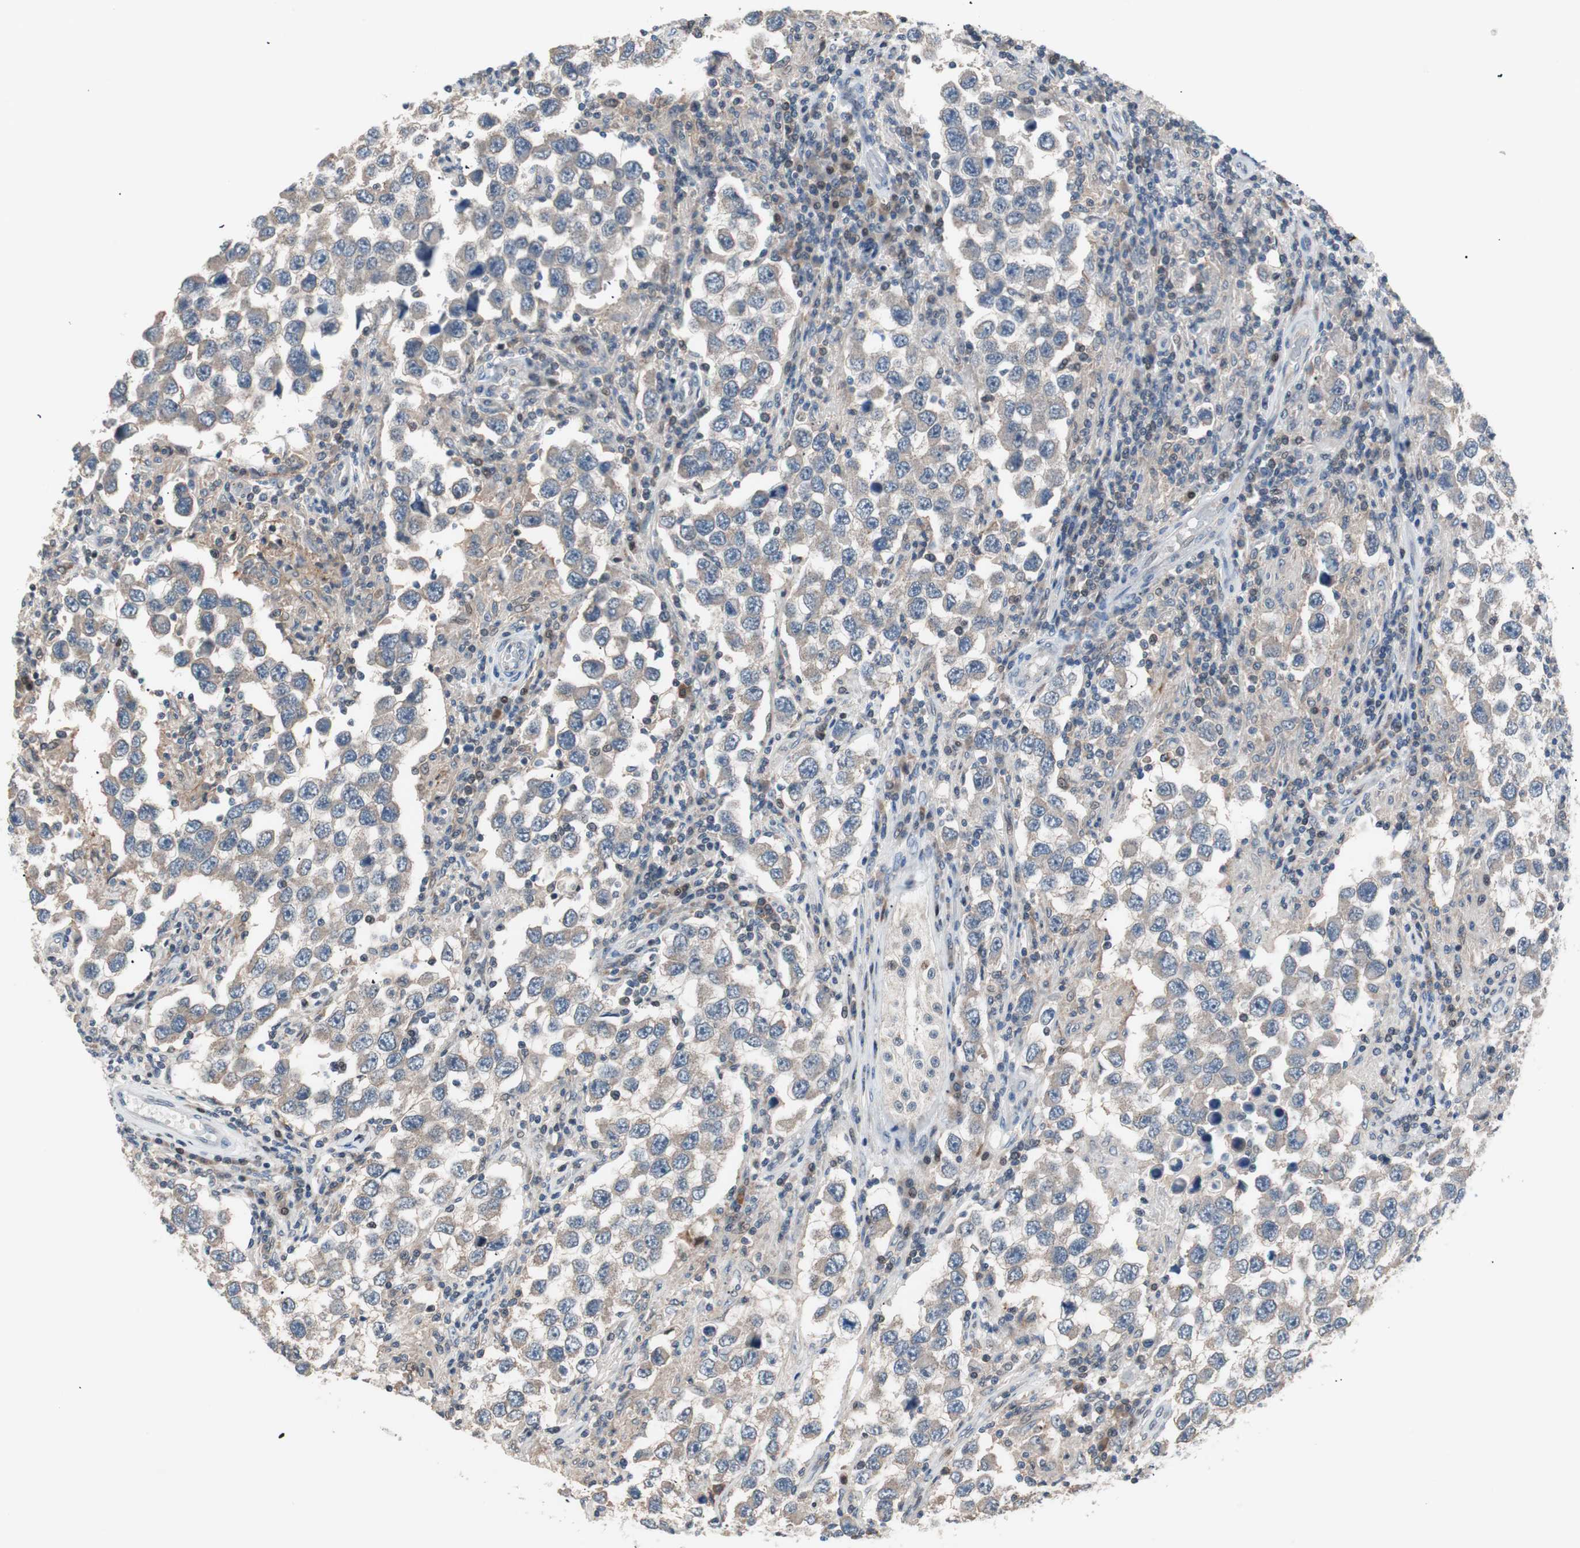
{"staining": {"intensity": "weak", "quantity": "<25%", "location": "cytoplasmic/membranous"}, "tissue": "testis cancer", "cell_type": "Tumor cells", "image_type": "cancer", "snomed": [{"axis": "morphology", "description": "Carcinoma, Embryonal, NOS"}, {"axis": "topography", "description": "Testis"}], "caption": "An image of human embryonal carcinoma (testis) is negative for staining in tumor cells. The staining is performed using DAB brown chromogen with nuclei counter-stained in using hematoxylin.", "gene": "POLH", "patient": {"sex": "male", "age": 21}}